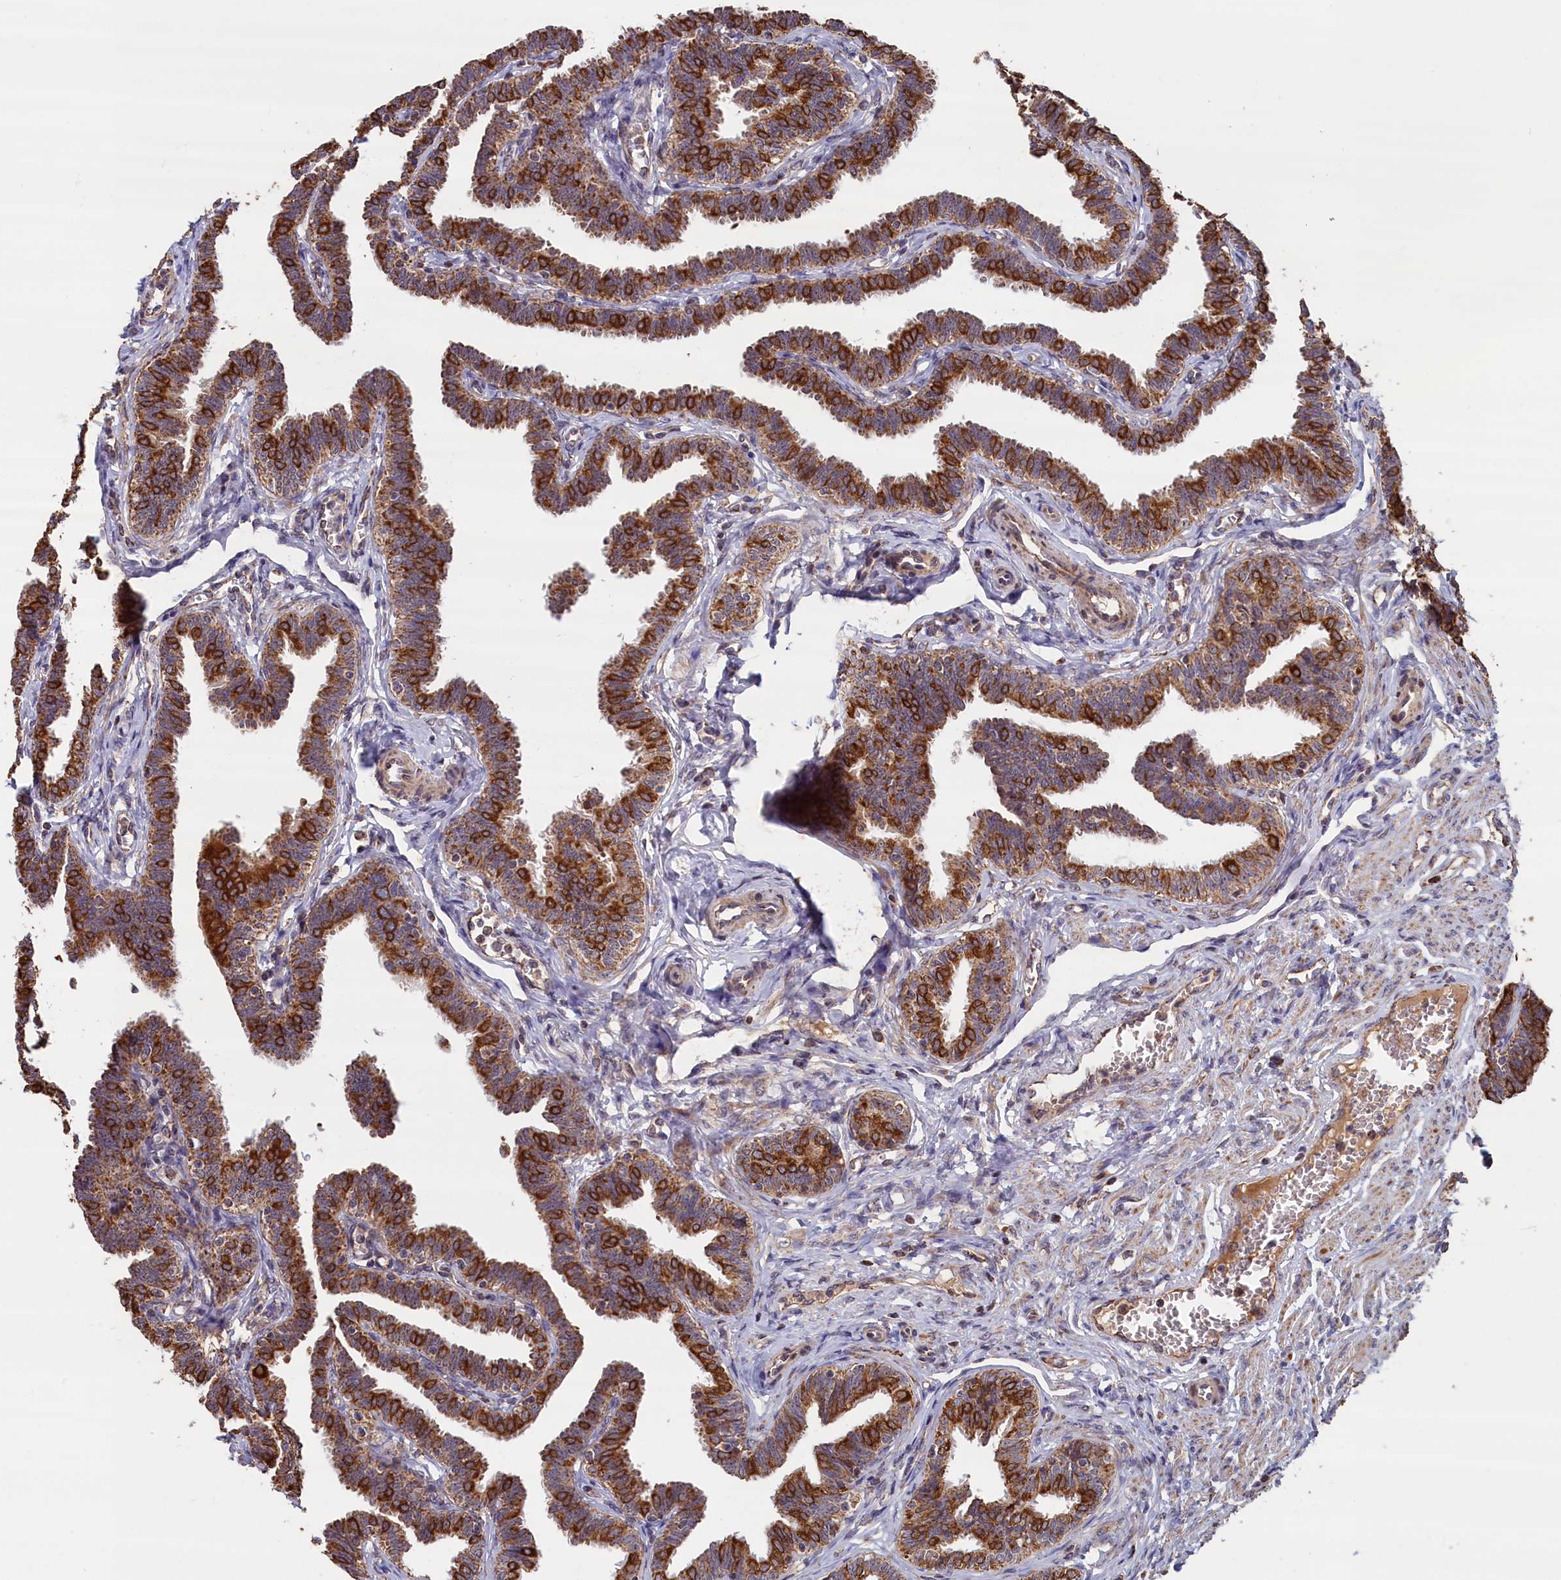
{"staining": {"intensity": "moderate", "quantity": ">75%", "location": "cytoplasmic/membranous"}, "tissue": "fallopian tube", "cell_type": "Glandular cells", "image_type": "normal", "snomed": [{"axis": "morphology", "description": "Normal tissue, NOS"}, {"axis": "topography", "description": "Fallopian tube"}, {"axis": "topography", "description": "Ovary"}], "caption": "Moderate cytoplasmic/membranous positivity for a protein is present in about >75% of glandular cells of benign fallopian tube using immunohistochemistry (IHC).", "gene": "ENSG00000269825", "patient": {"sex": "female", "age": 23}}